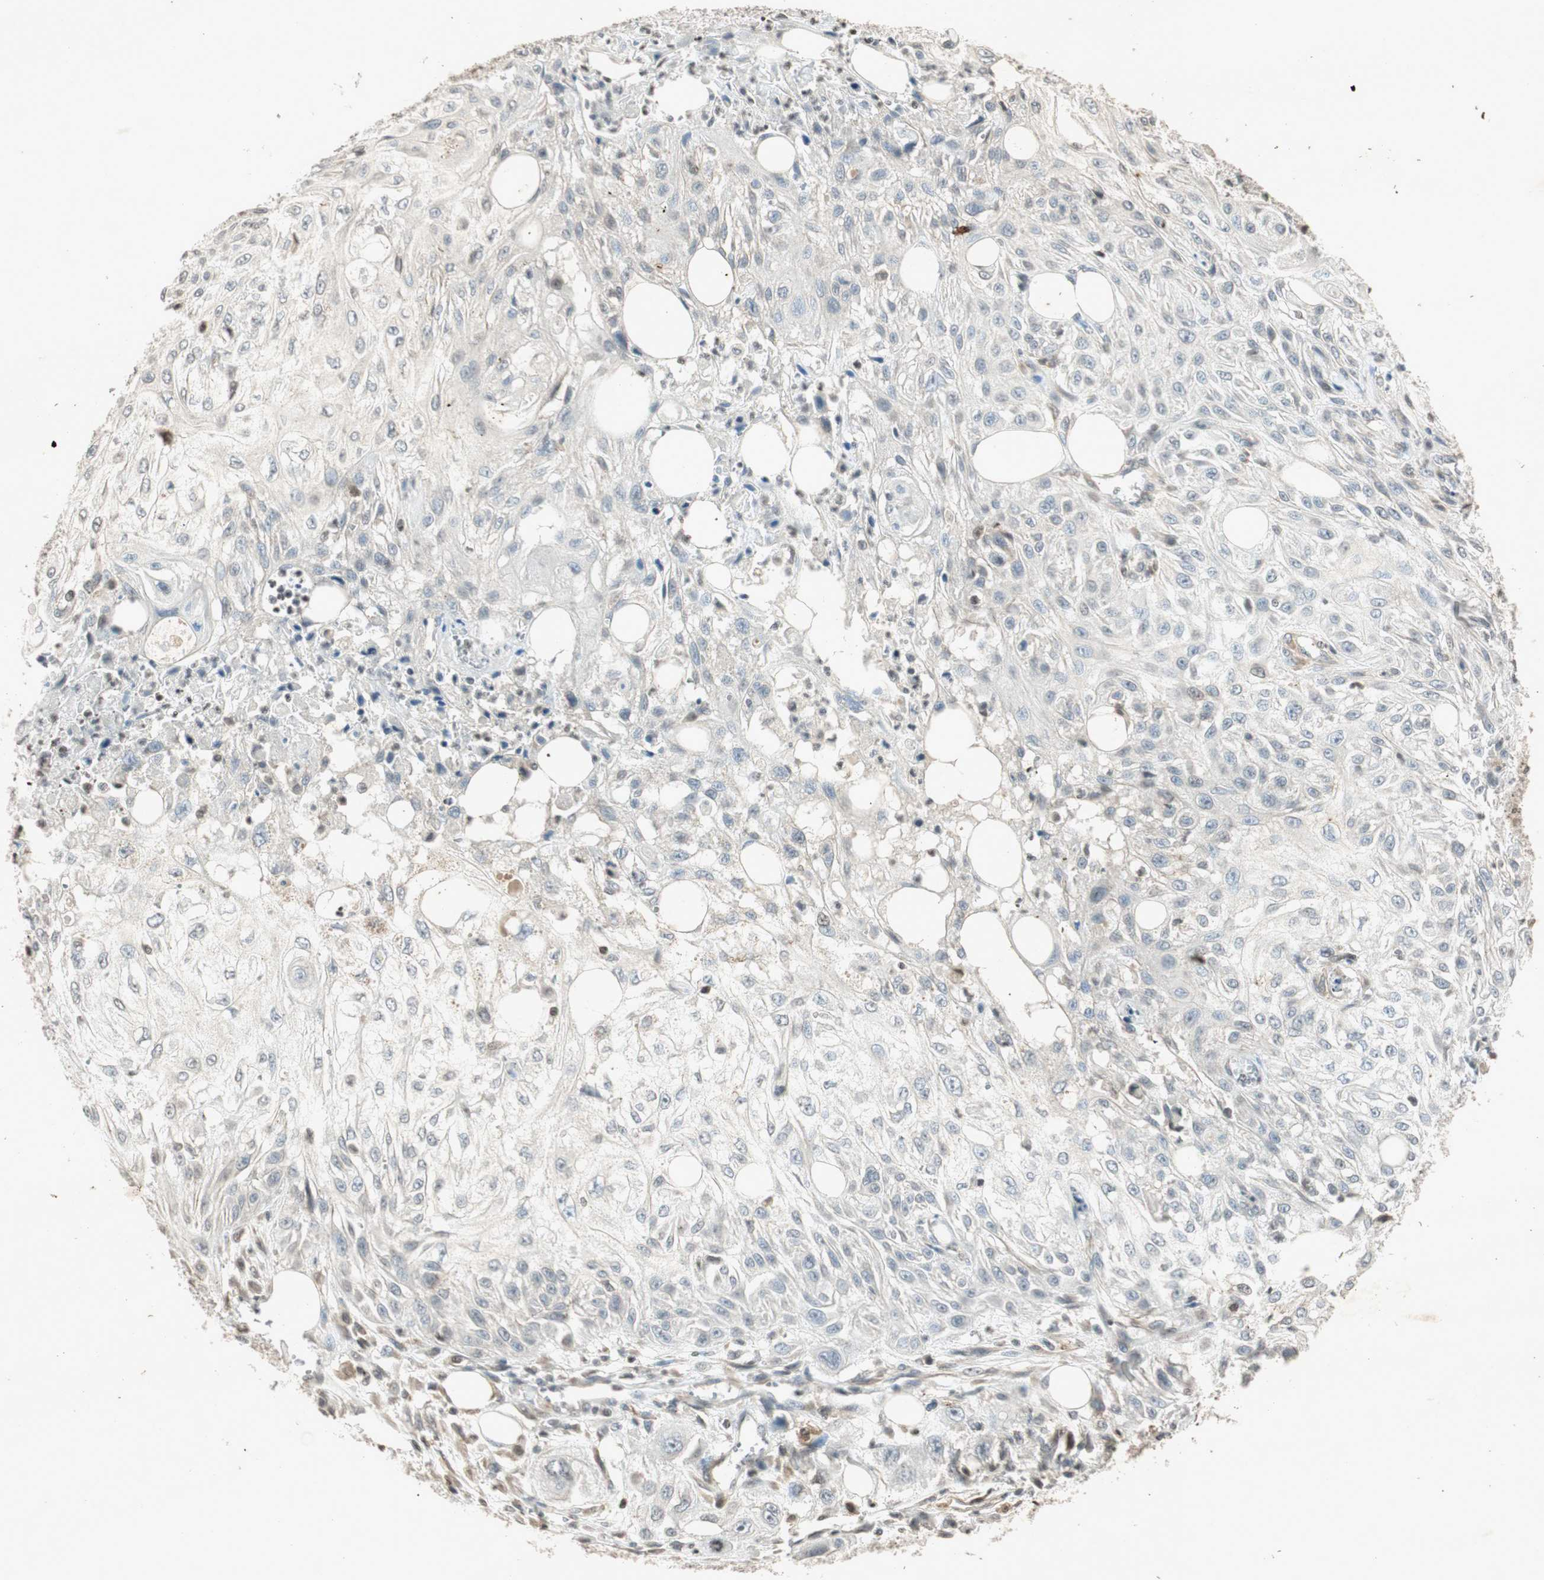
{"staining": {"intensity": "negative", "quantity": "none", "location": "none"}, "tissue": "skin cancer", "cell_type": "Tumor cells", "image_type": "cancer", "snomed": [{"axis": "morphology", "description": "Squamous cell carcinoma, NOS"}, {"axis": "topography", "description": "Skin"}], "caption": "DAB immunohistochemical staining of human skin cancer reveals no significant staining in tumor cells.", "gene": "PRKG1", "patient": {"sex": "male", "age": 75}}